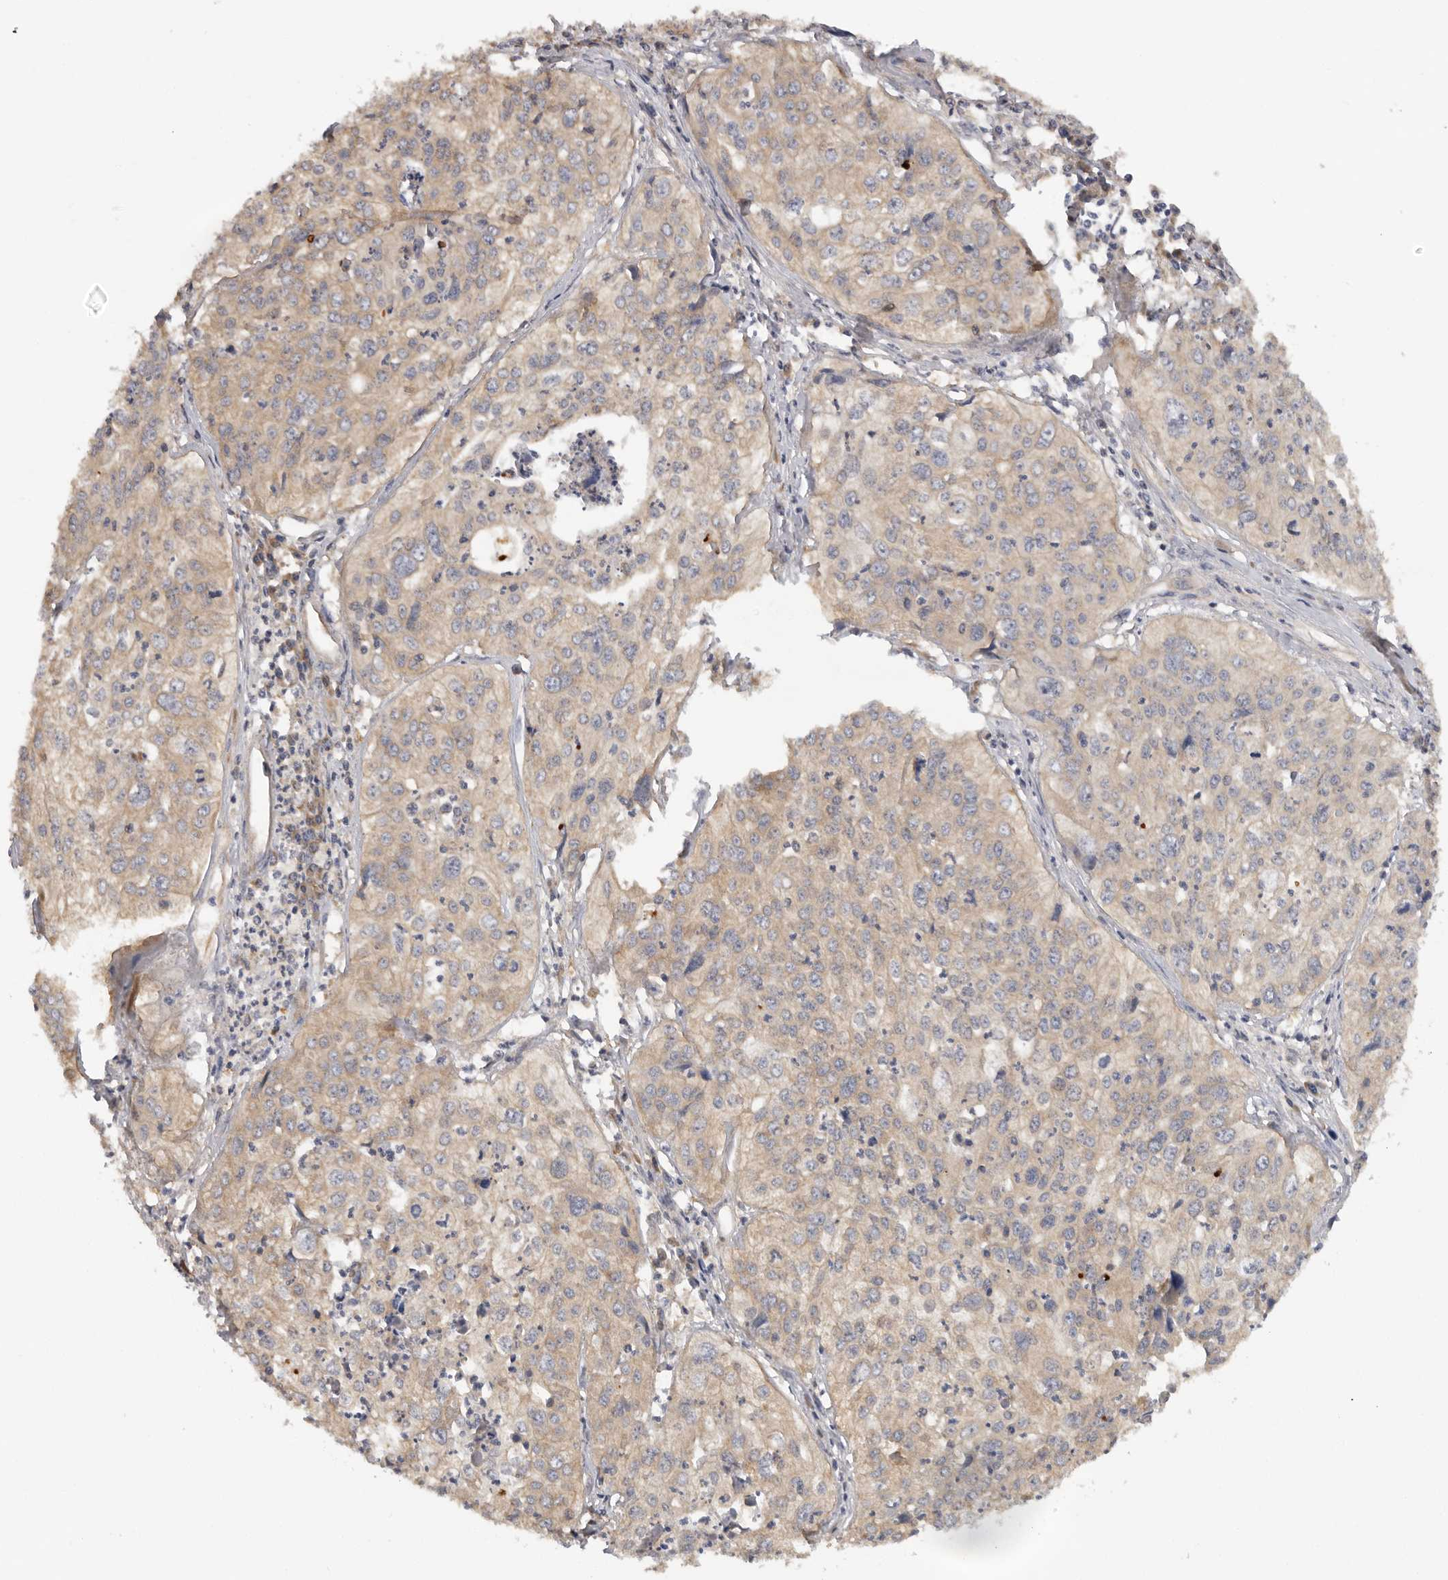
{"staining": {"intensity": "moderate", "quantity": ">75%", "location": "cytoplasmic/membranous"}, "tissue": "cervical cancer", "cell_type": "Tumor cells", "image_type": "cancer", "snomed": [{"axis": "morphology", "description": "Squamous cell carcinoma, NOS"}, {"axis": "topography", "description": "Cervix"}], "caption": "Squamous cell carcinoma (cervical) stained with a brown dye shows moderate cytoplasmic/membranous positive staining in about >75% of tumor cells.", "gene": "PPP1R42", "patient": {"sex": "female", "age": 31}}